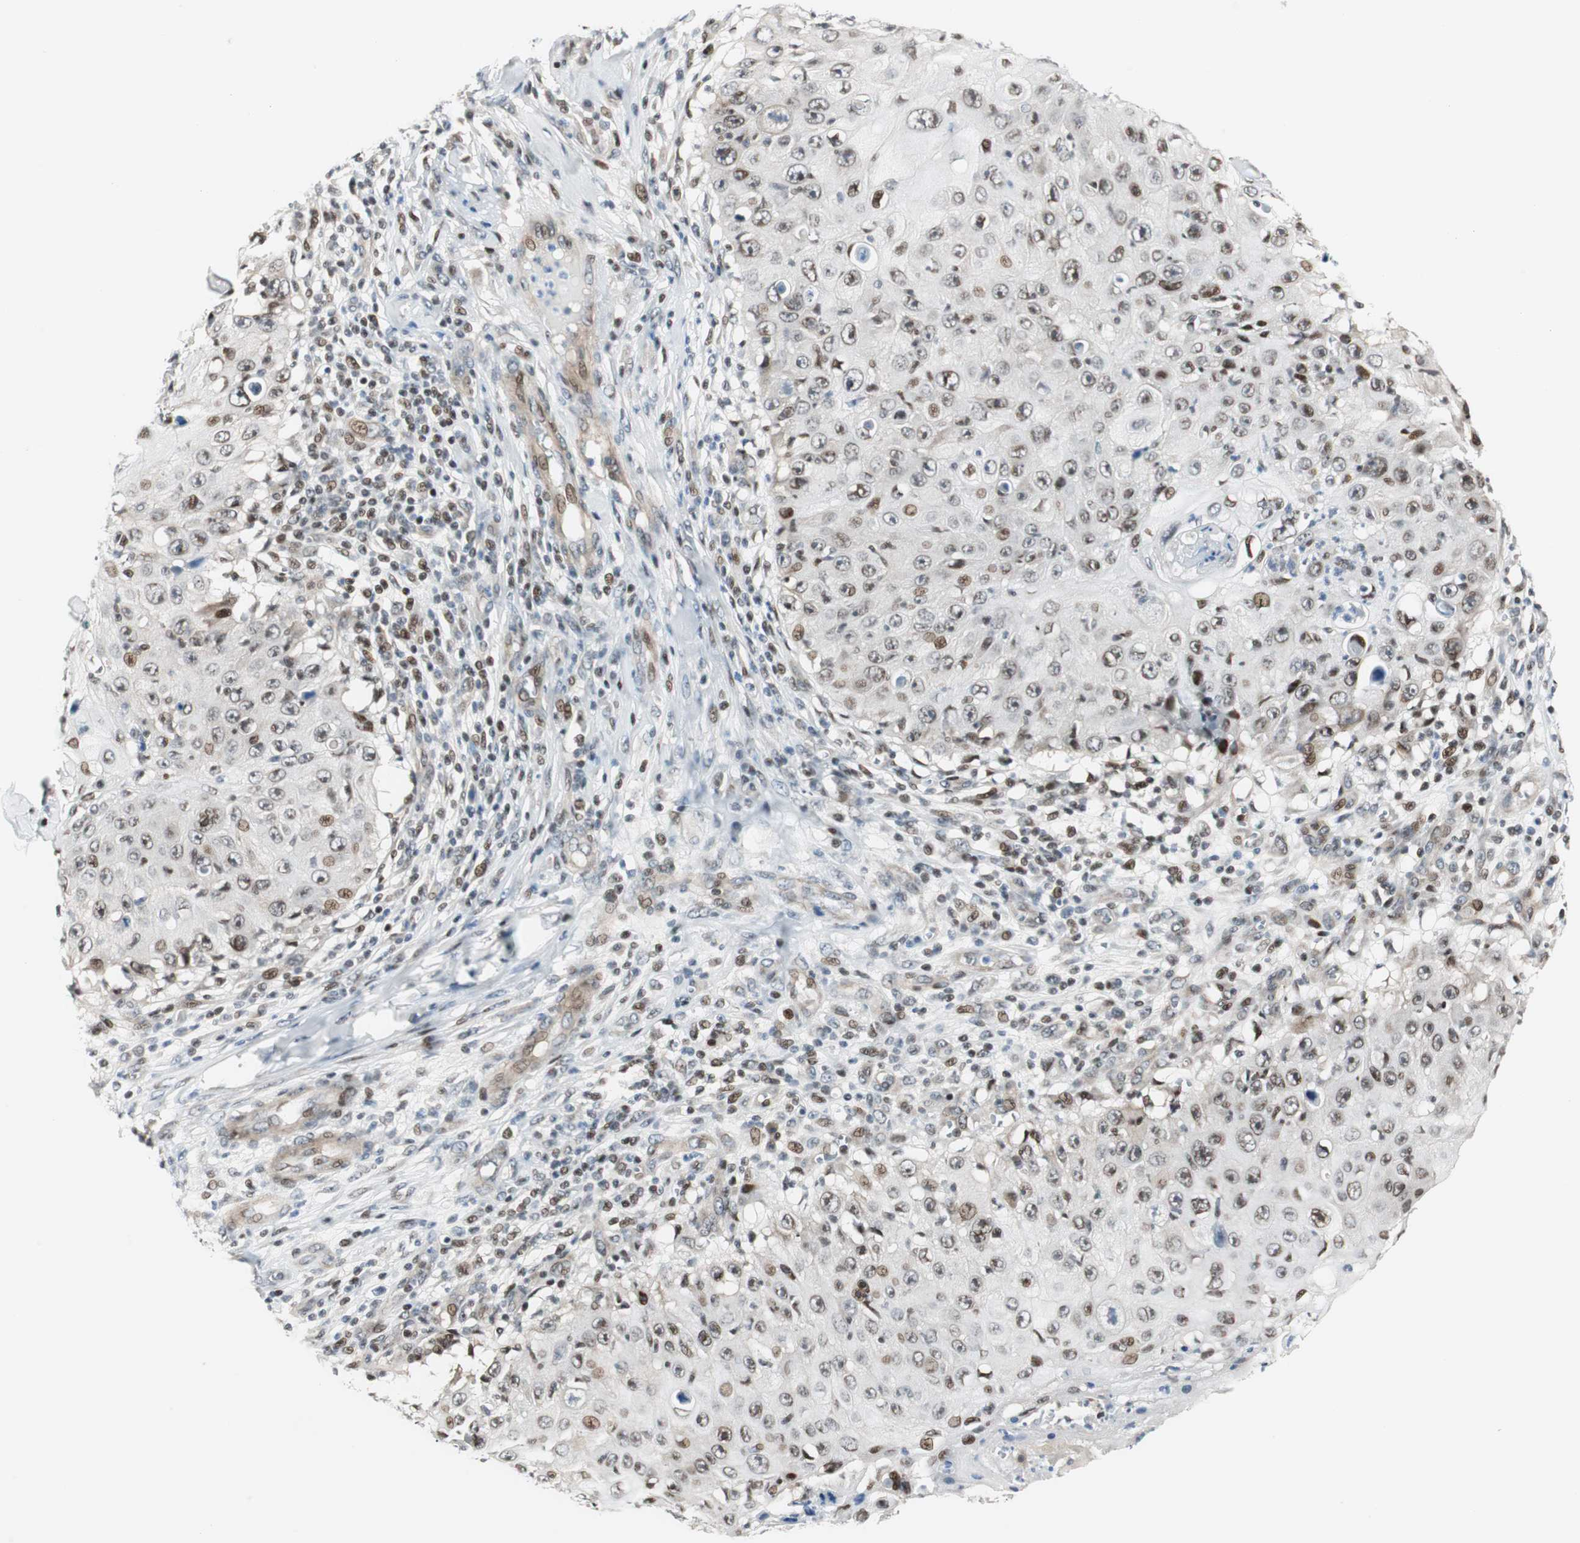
{"staining": {"intensity": "moderate", "quantity": "25%-75%", "location": "nuclear"}, "tissue": "skin cancer", "cell_type": "Tumor cells", "image_type": "cancer", "snomed": [{"axis": "morphology", "description": "Squamous cell carcinoma, NOS"}, {"axis": "topography", "description": "Skin"}], "caption": "Skin squamous cell carcinoma tissue demonstrates moderate nuclear staining in approximately 25%-75% of tumor cells", "gene": "RAD1", "patient": {"sex": "male", "age": 86}}